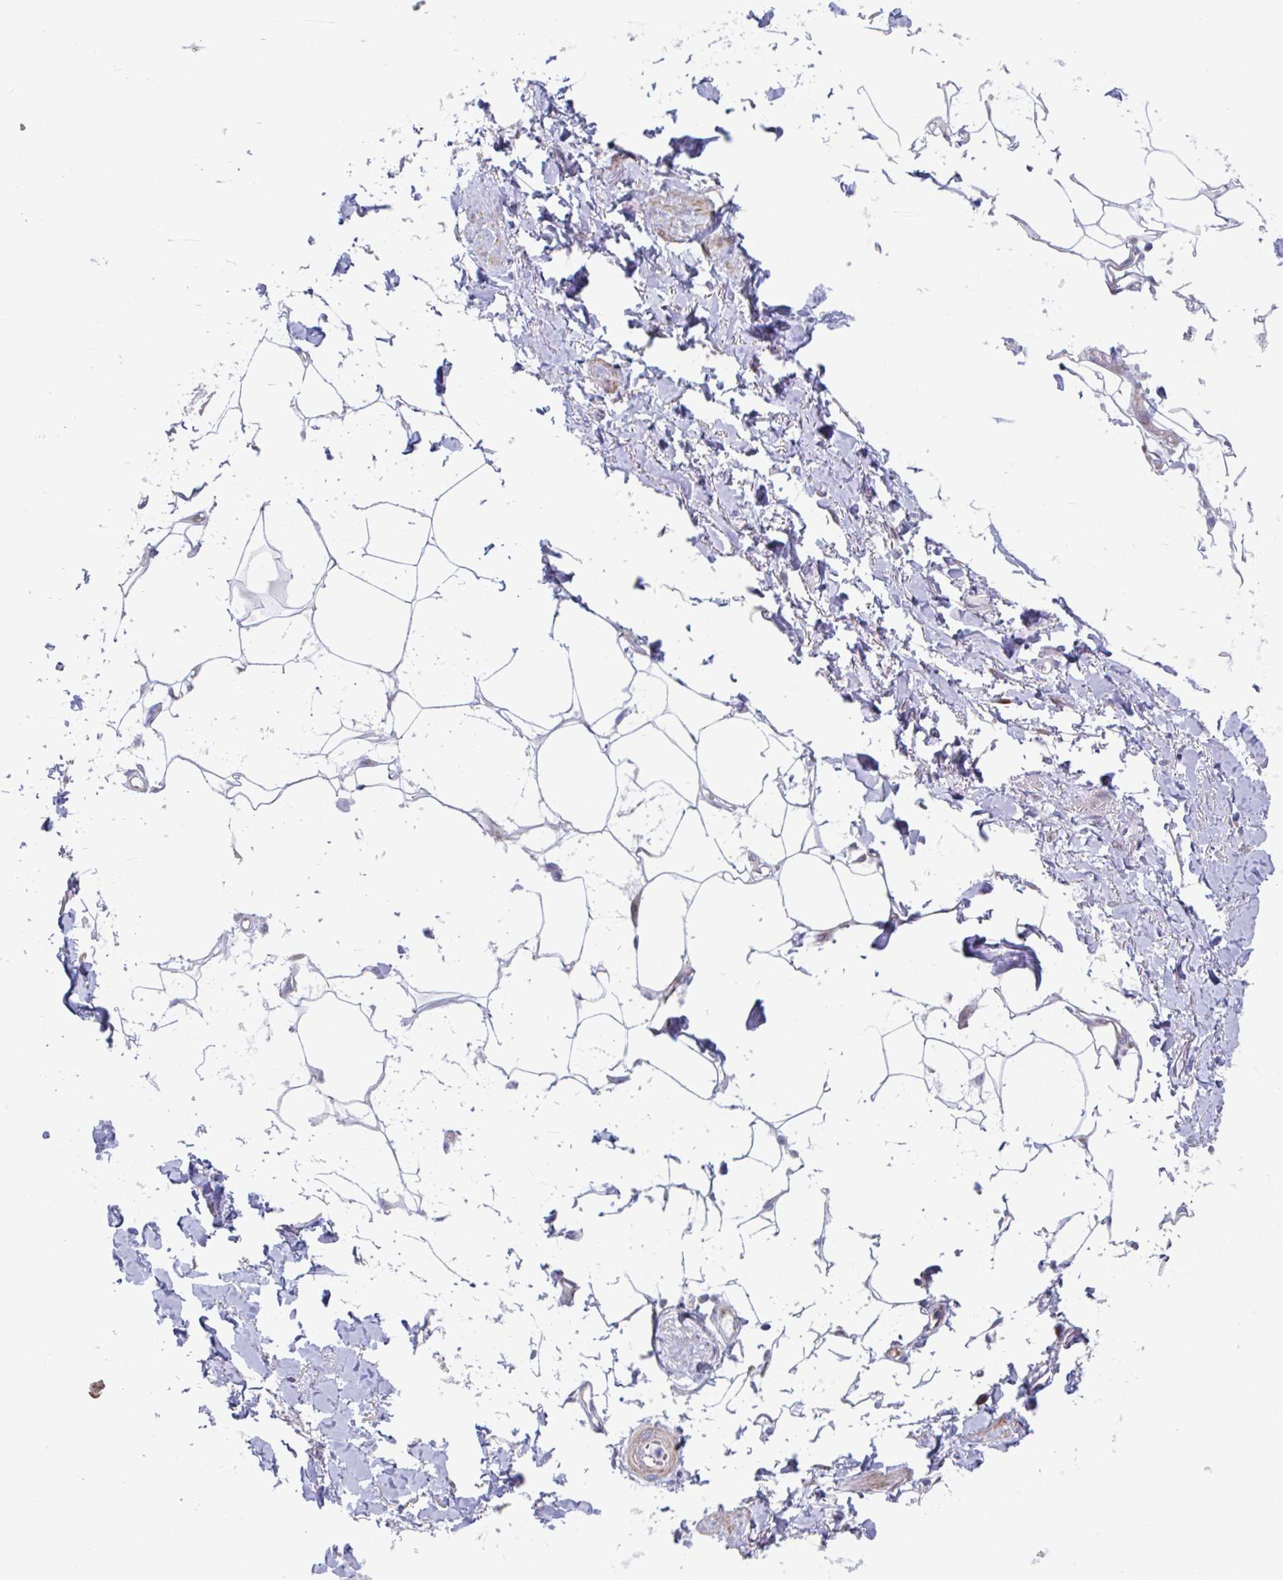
{"staining": {"intensity": "negative", "quantity": "none", "location": "none"}, "tissue": "adipose tissue", "cell_type": "Adipocytes", "image_type": "normal", "snomed": [{"axis": "morphology", "description": "Normal tissue, NOS"}, {"axis": "topography", "description": "Vagina"}, {"axis": "topography", "description": "Peripheral nerve tissue"}], "caption": "Immunohistochemistry (IHC) photomicrograph of unremarkable adipose tissue: human adipose tissue stained with DAB demonstrates no significant protein expression in adipocytes. (IHC, brightfield microscopy, high magnification).", "gene": "DUXA", "patient": {"sex": "female", "age": 71}}